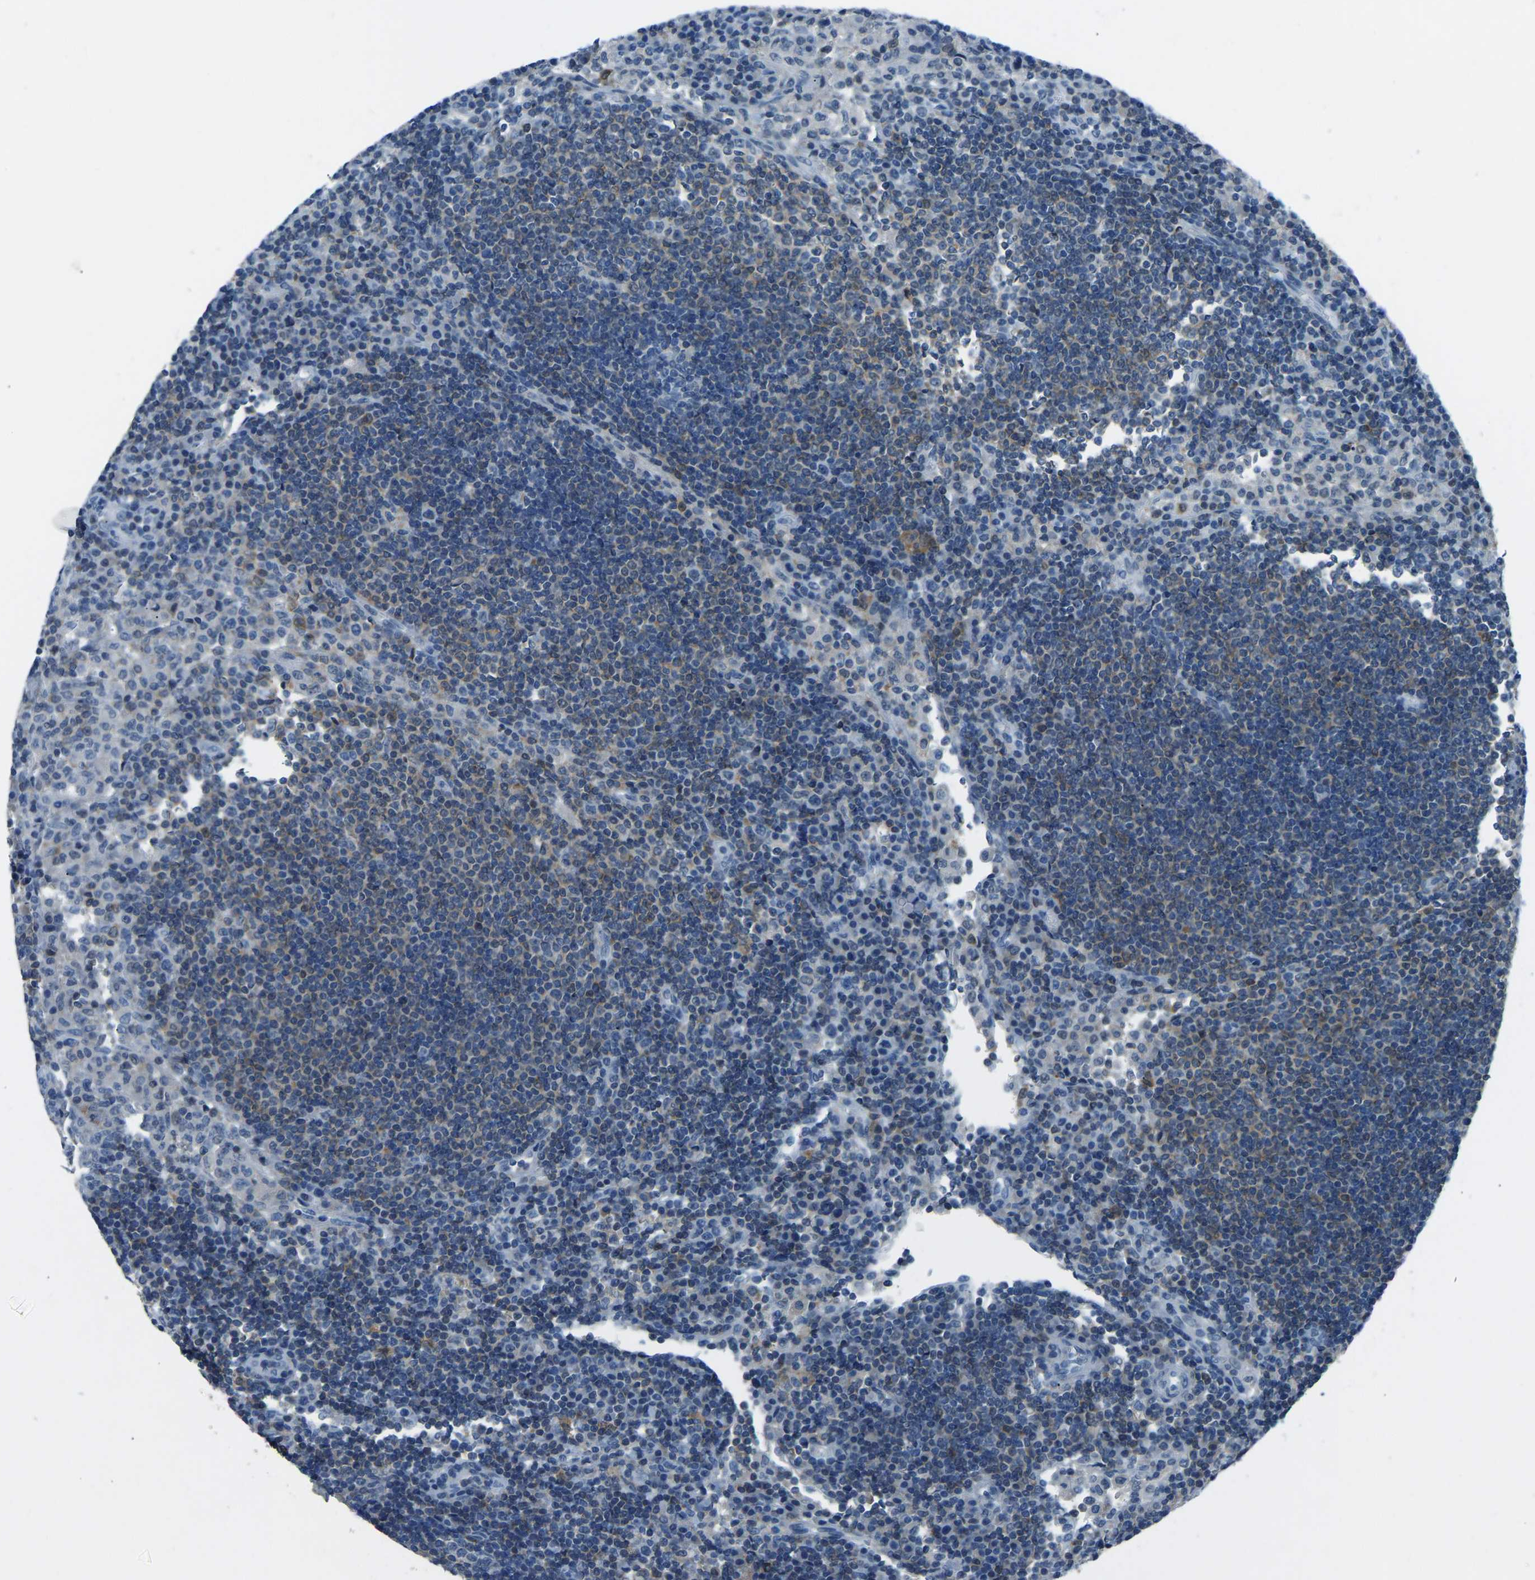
{"staining": {"intensity": "weak", "quantity": "<25%", "location": "cytoplasmic/membranous"}, "tissue": "lymph node", "cell_type": "Germinal center cells", "image_type": "normal", "snomed": [{"axis": "morphology", "description": "Normal tissue, NOS"}, {"axis": "topography", "description": "Lymph node"}], "caption": "Immunohistochemistry (IHC) image of benign lymph node: lymph node stained with DAB (3,3'-diaminobenzidine) displays no significant protein expression in germinal center cells.", "gene": "XIRP1", "patient": {"sex": "female", "age": 53}}